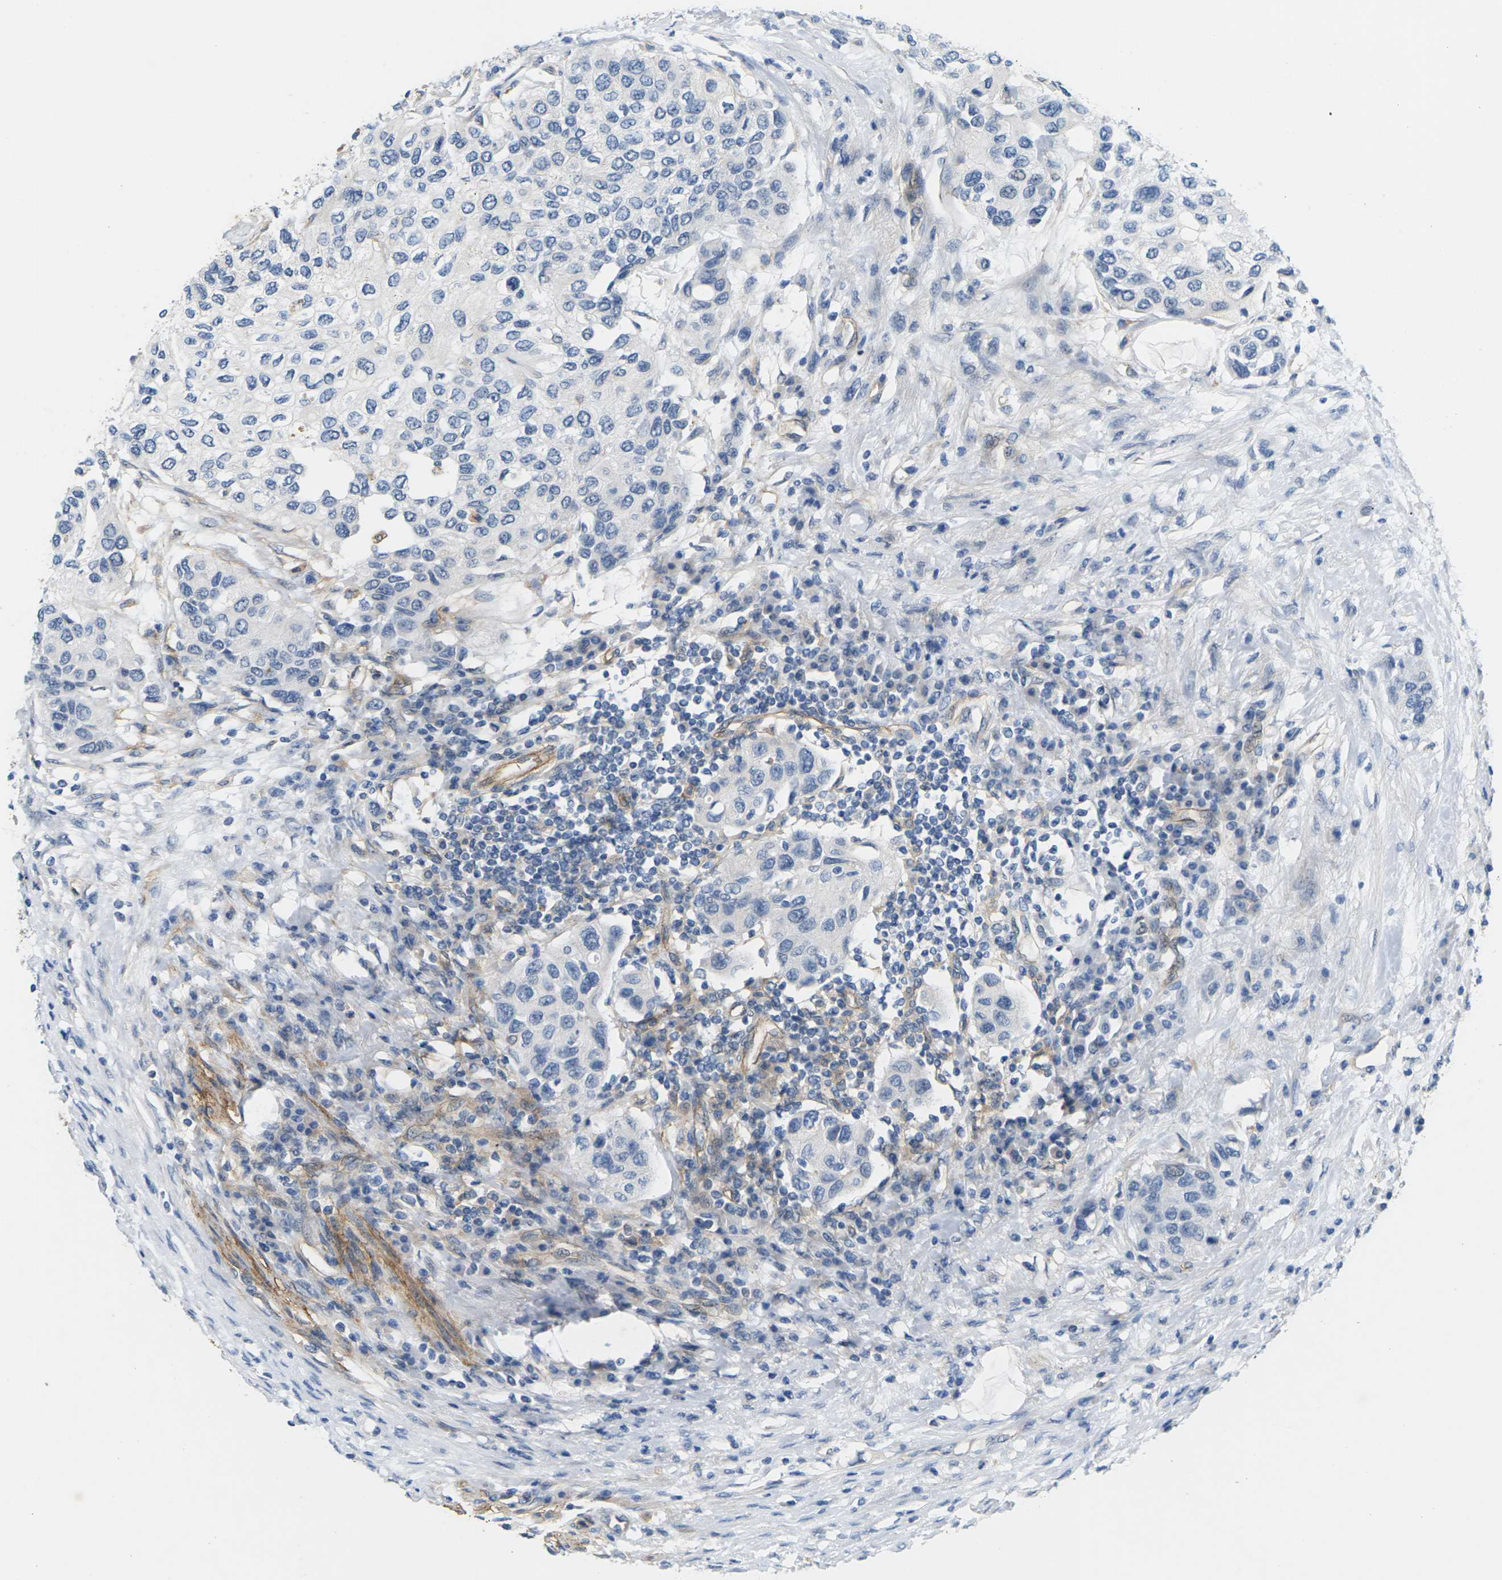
{"staining": {"intensity": "negative", "quantity": "none", "location": "none"}, "tissue": "urothelial cancer", "cell_type": "Tumor cells", "image_type": "cancer", "snomed": [{"axis": "morphology", "description": "Urothelial carcinoma, High grade"}, {"axis": "topography", "description": "Urinary bladder"}], "caption": "Tumor cells show no significant protein expression in urothelial cancer.", "gene": "ITGA5", "patient": {"sex": "female", "age": 56}}